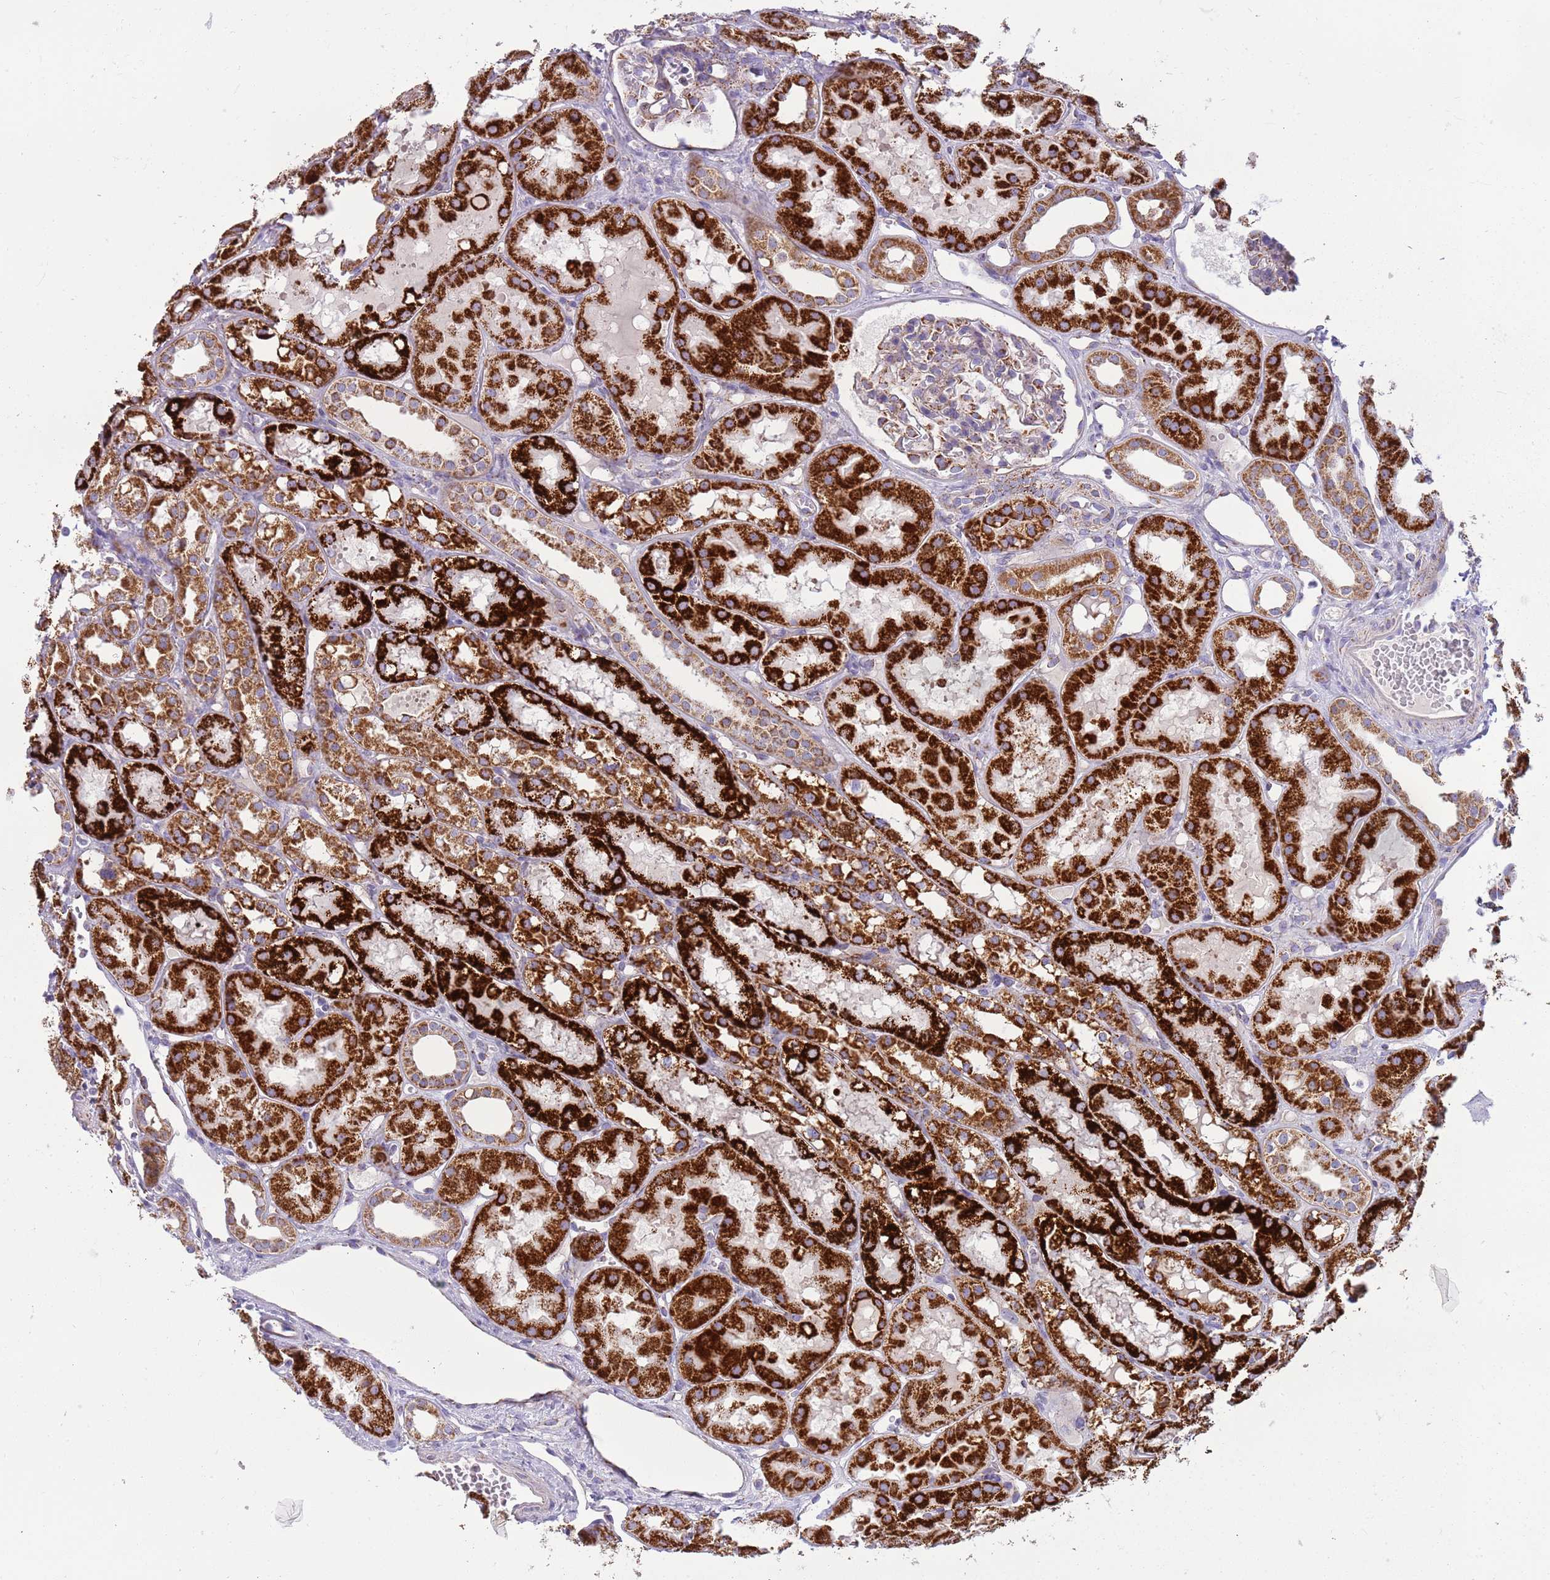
{"staining": {"intensity": "weak", "quantity": "25%-75%", "location": "cytoplasmic/membranous"}, "tissue": "kidney", "cell_type": "Cells in glomeruli", "image_type": "normal", "snomed": [{"axis": "morphology", "description": "Normal tissue, NOS"}, {"axis": "topography", "description": "Kidney"}], "caption": "Immunohistochemical staining of unremarkable kidney reveals low levels of weak cytoplasmic/membranous positivity in about 25%-75% of cells in glomeruli.", "gene": "RNF222", "patient": {"sex": "male", "age": 16}}